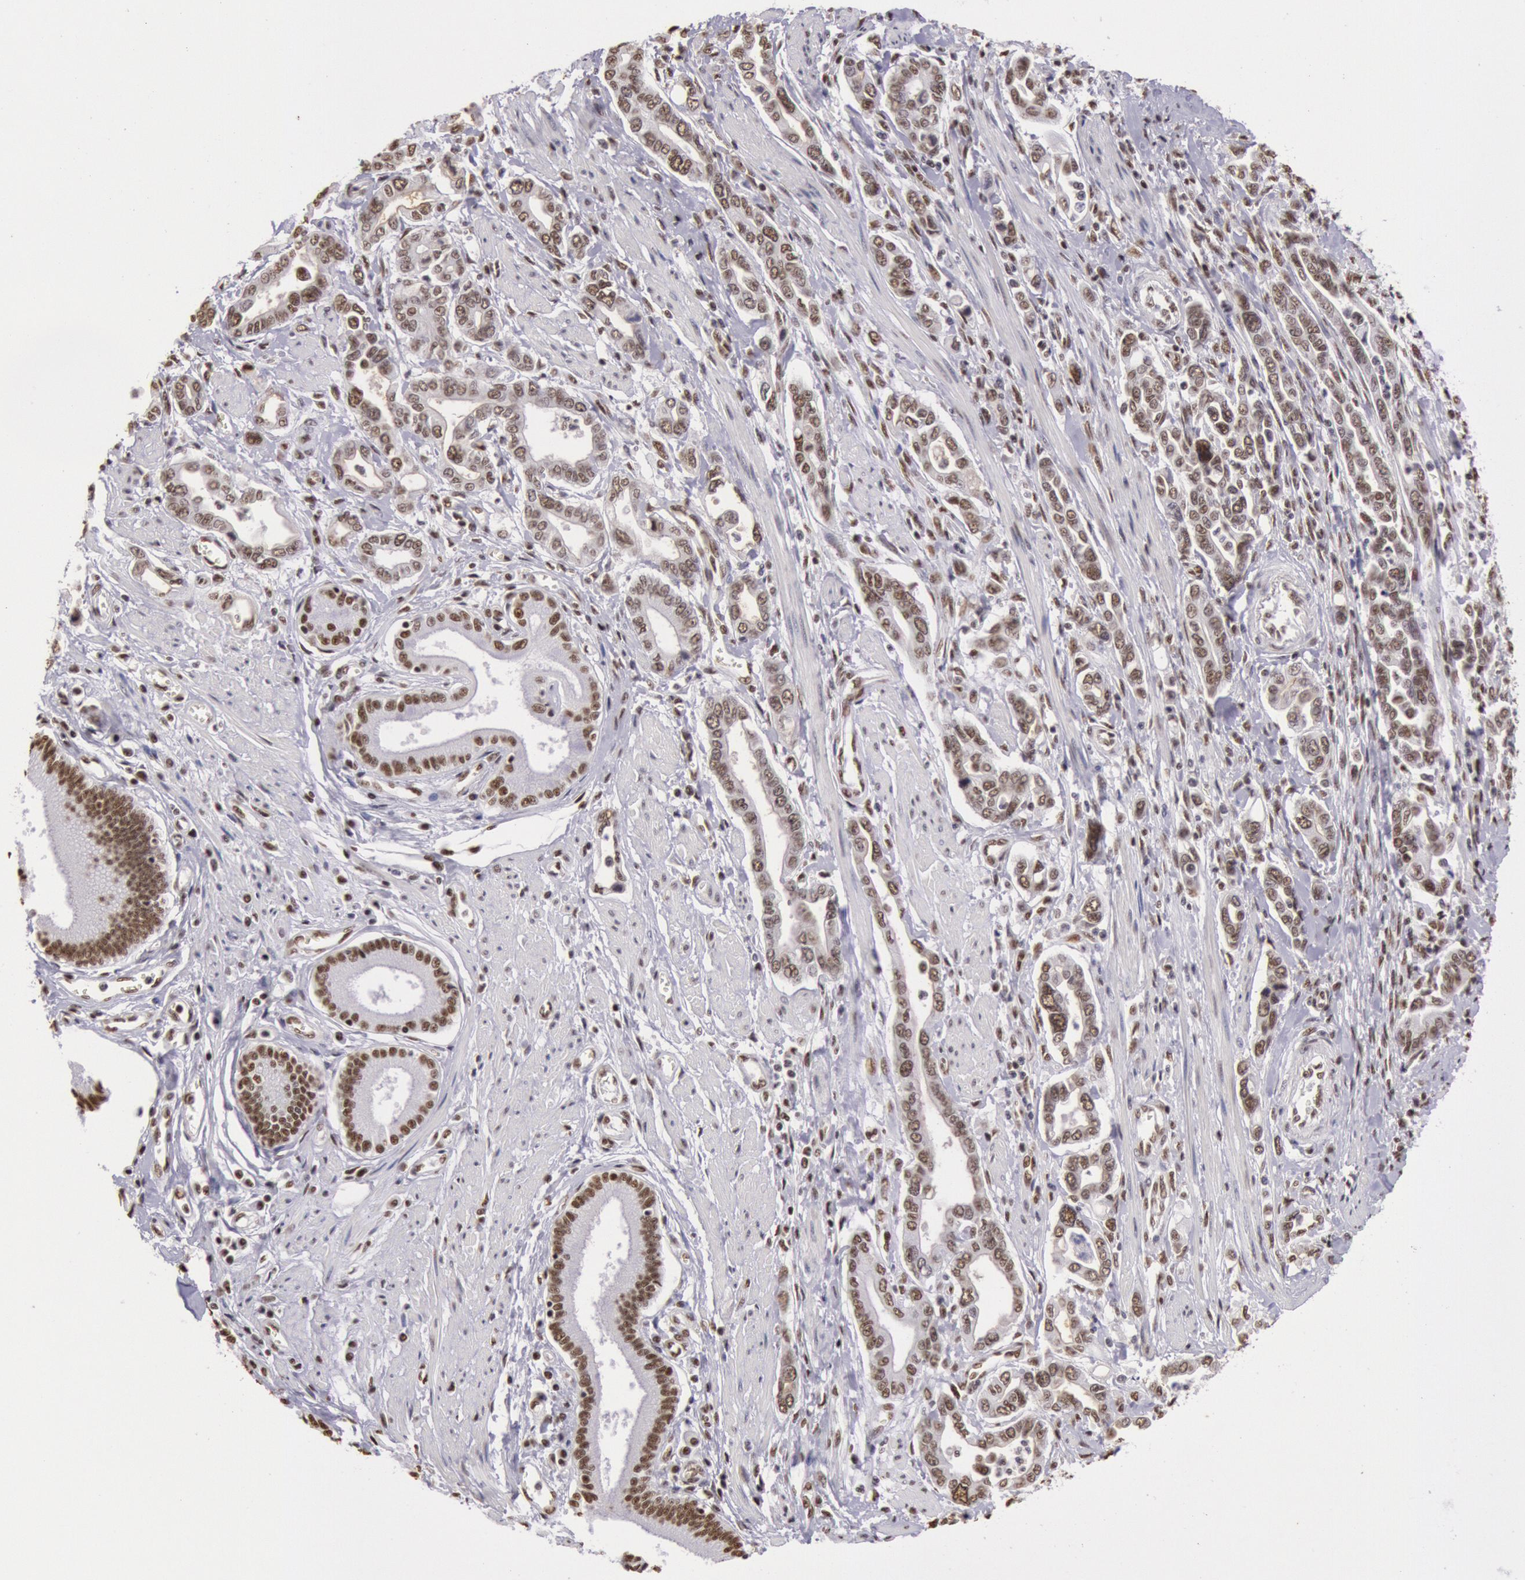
{"staining": {"intensity": "weak", "quantity": ">75%", "location": "nuclear"}, "tissue": "pancreatic cancer", "cell_type": "Tumor cells", "image_type": "cancer", "snomed": [{"axis": "morphology", "description": "Adenocarcinoma, NOS"}, {"axis": "topography", "description": "Pancreas"}], "caption": "Immunohistochemical staining of human pancreatic cancer (adenocarcinoma) displays low levels of weak nuclear positivity in about >75% of tumor cells. The staining was performed using DAB (3,3'-diaminobenzidine), with brown indicating positive protein expression. Nuclei are stained blue with hematoxylin.", "gene": "HNRNPH2", "patient": {"sex": "female", "age": 57}}